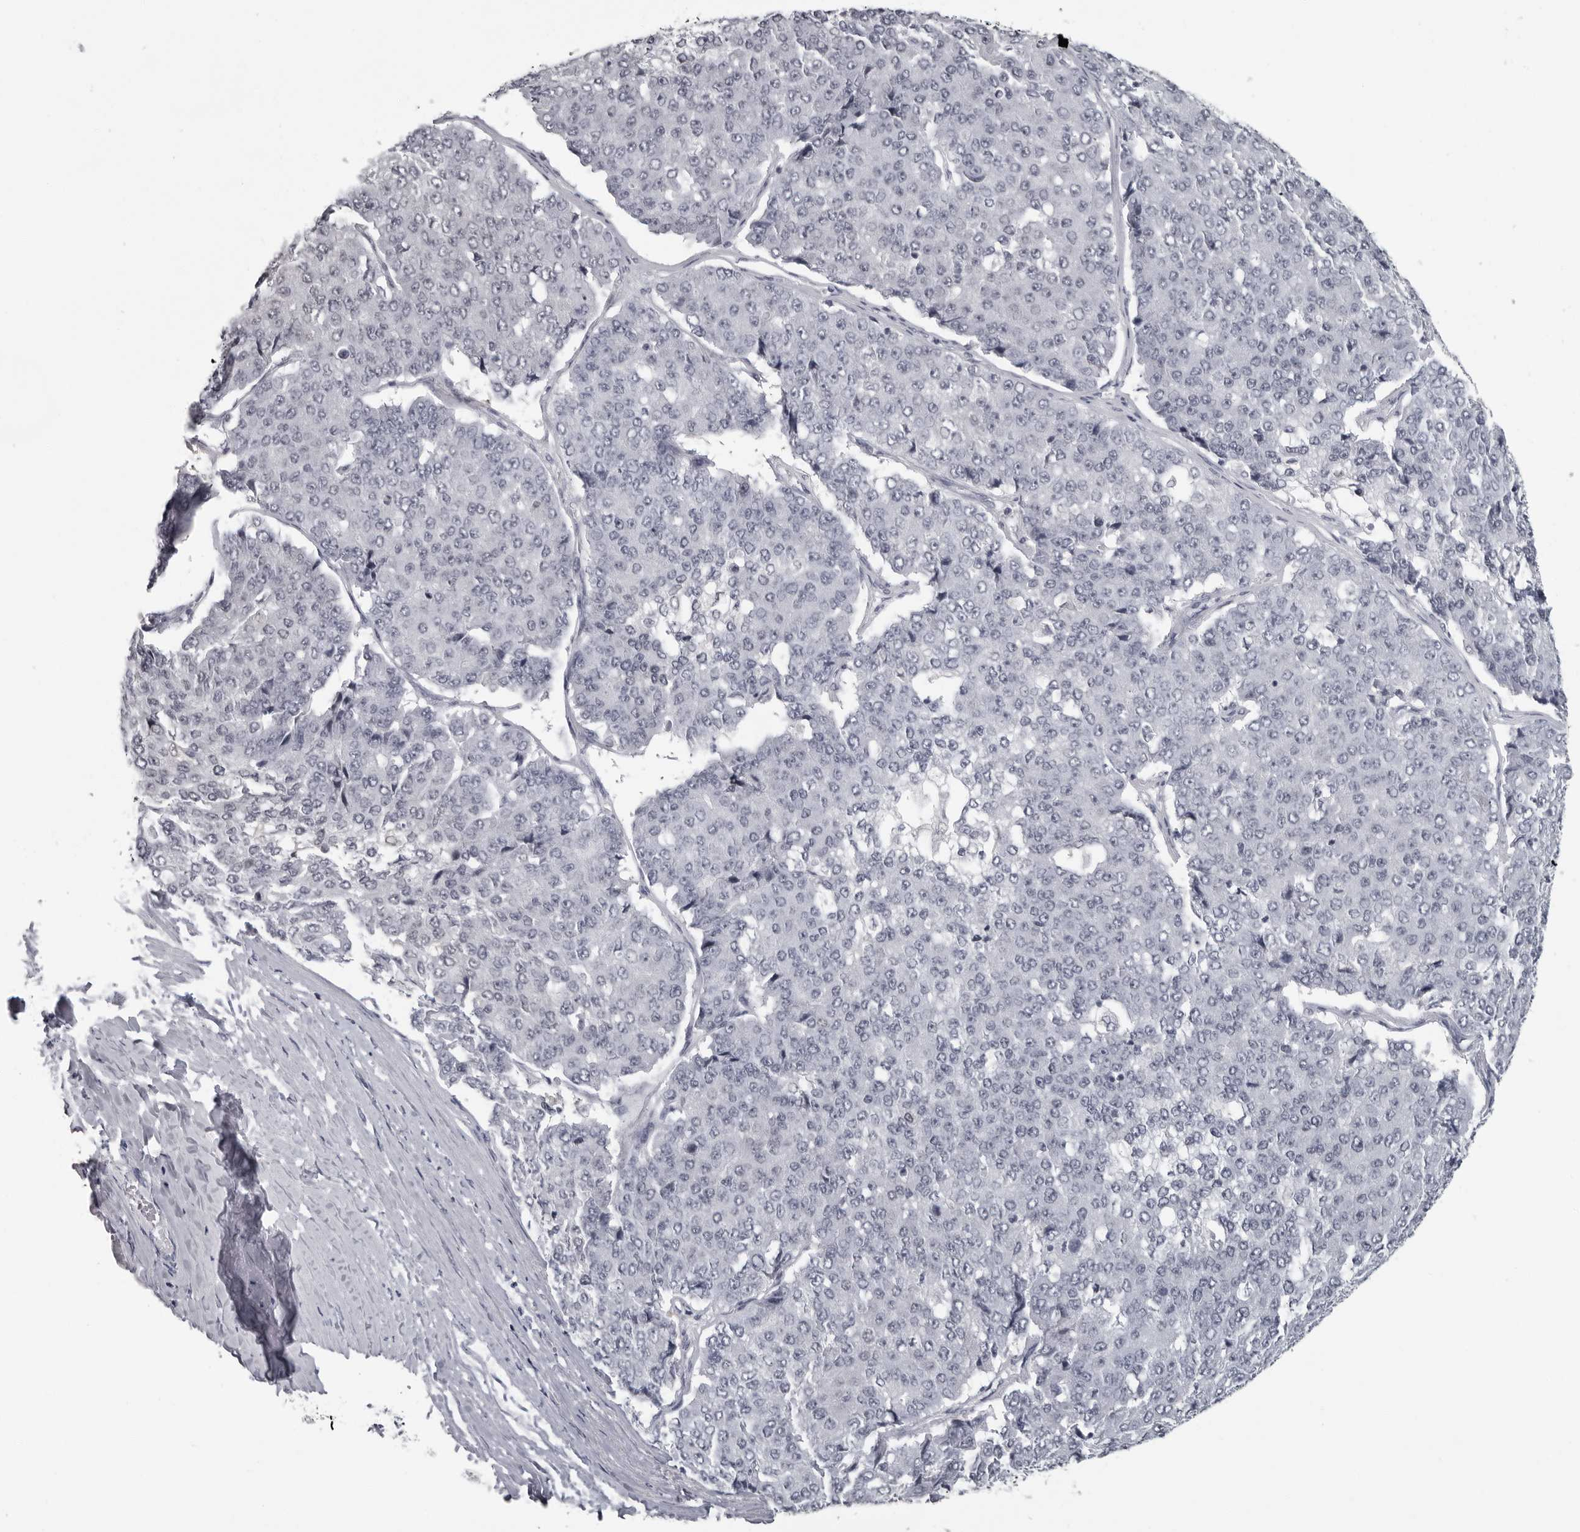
{"staining": {"intensity": "negative", "quantity": "none", "location": "none"}, "tissue": "pancreatic cancer", "cell_type": "Tumor cells", "image_type": "cancer", "snomed": [{"axis": "morphology", "description": "Adenocarcinoma, NOS"}, {"axis": "topography", "description": "Pancreas"}], "caption": "This is an IHC photomicrograph of human pancreatic cancer. There is no staining in tumor cells.", "gene": "LZIC", "patient": {"sex": "male", "age": 50}}